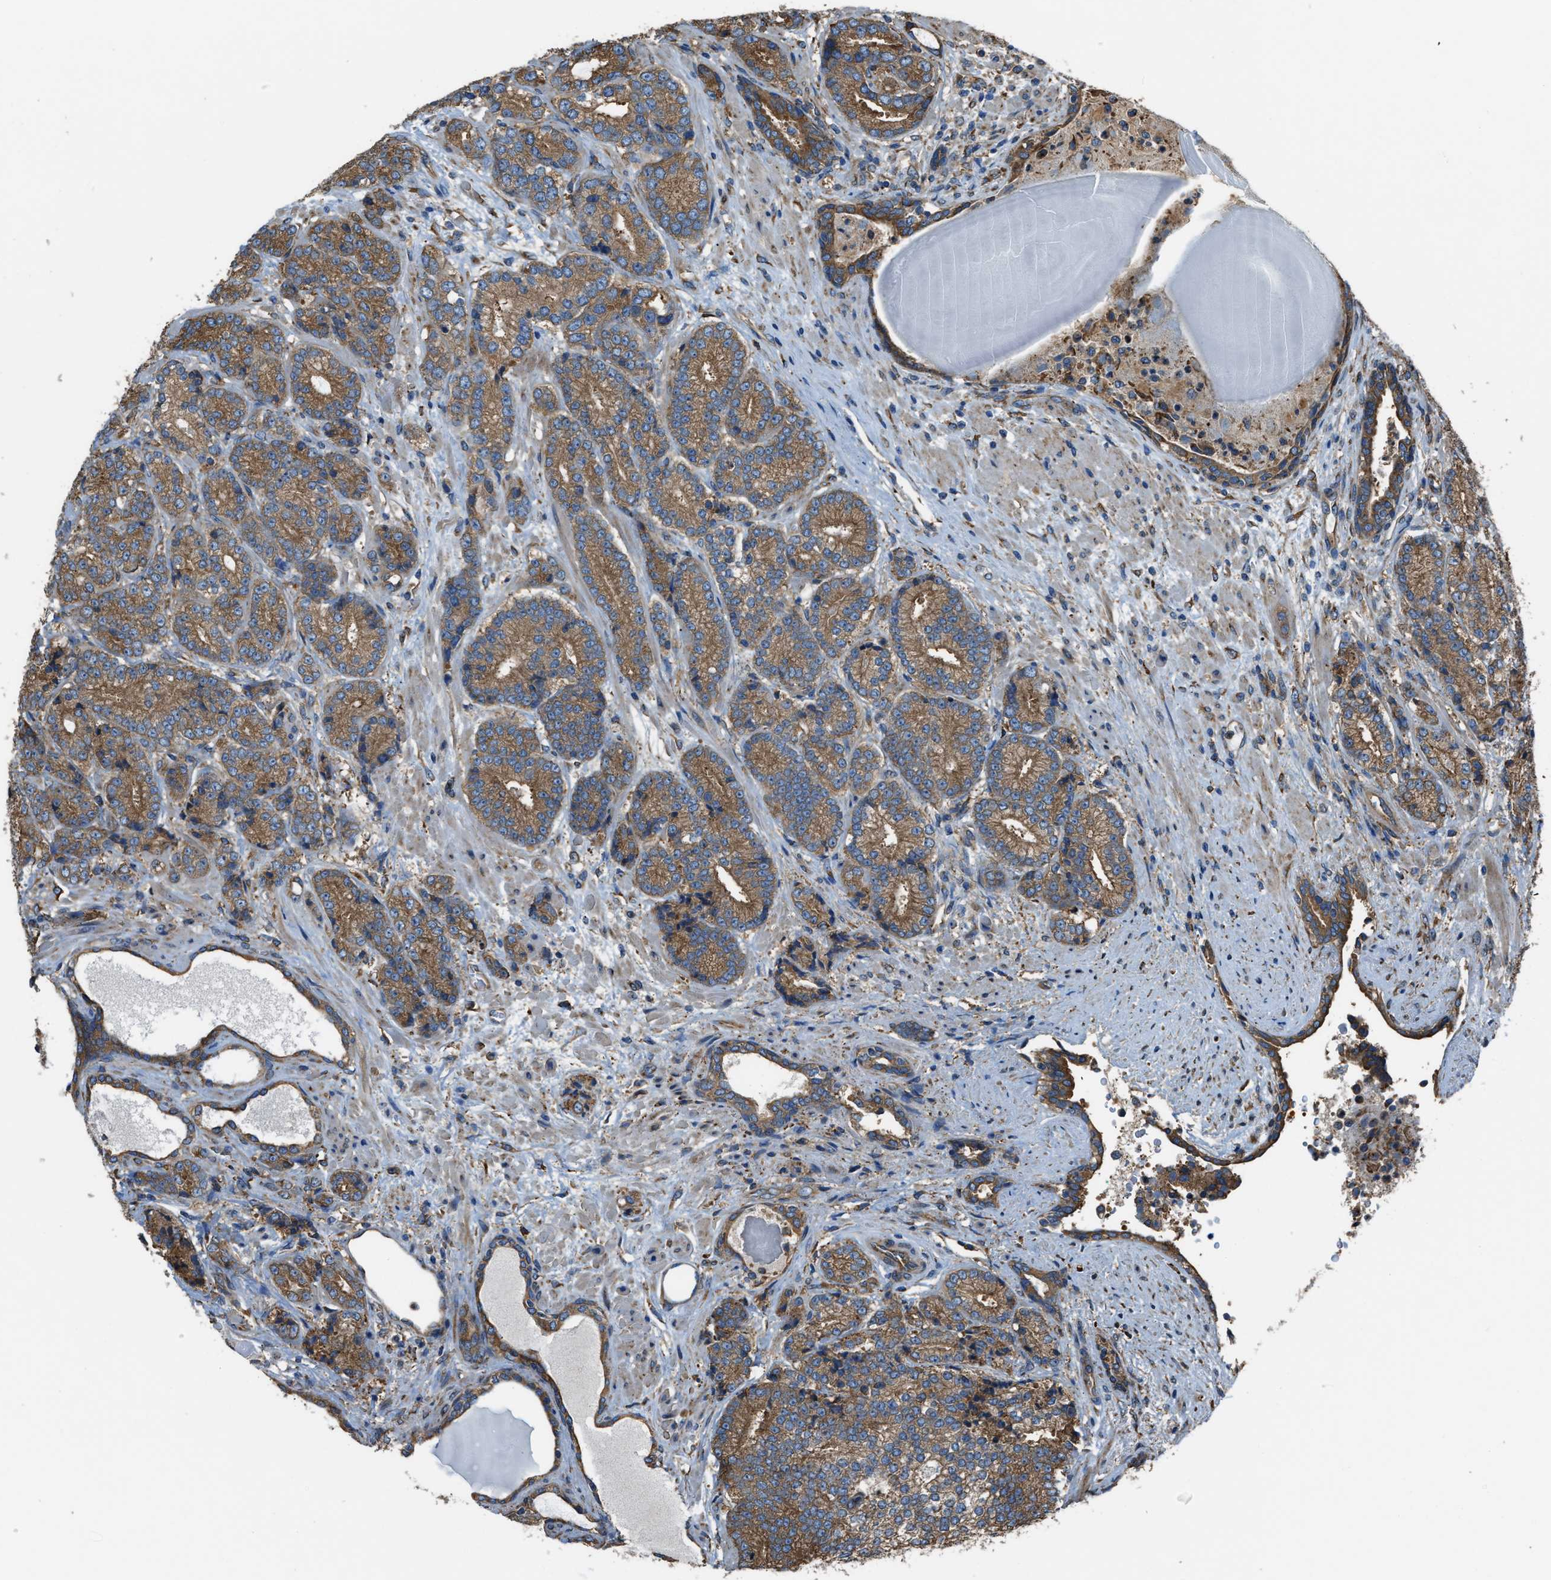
{"staining": {"intensity": "moderate", "quantity": ">75%", "location": "cytoplasmic/membranous"}, "tissue": "prostate cancer", "cell_type": "Tumor cells", "image_type": "cancer", "snomed": [{"axis": "morphology", "description": "Adenocarcinoma, High grade"}, {"axis": "topography", "description": "Prostate"}], "caption": "Immunohistochemical staining of prostate adenocarcinoma (high-grade) demonstrates medium levels of moderate cytoplasmic/membranous positivity in about >75% of tumor cells.", "gene": "TRPC1", "patient": {"sex": "male", "age": 61}}